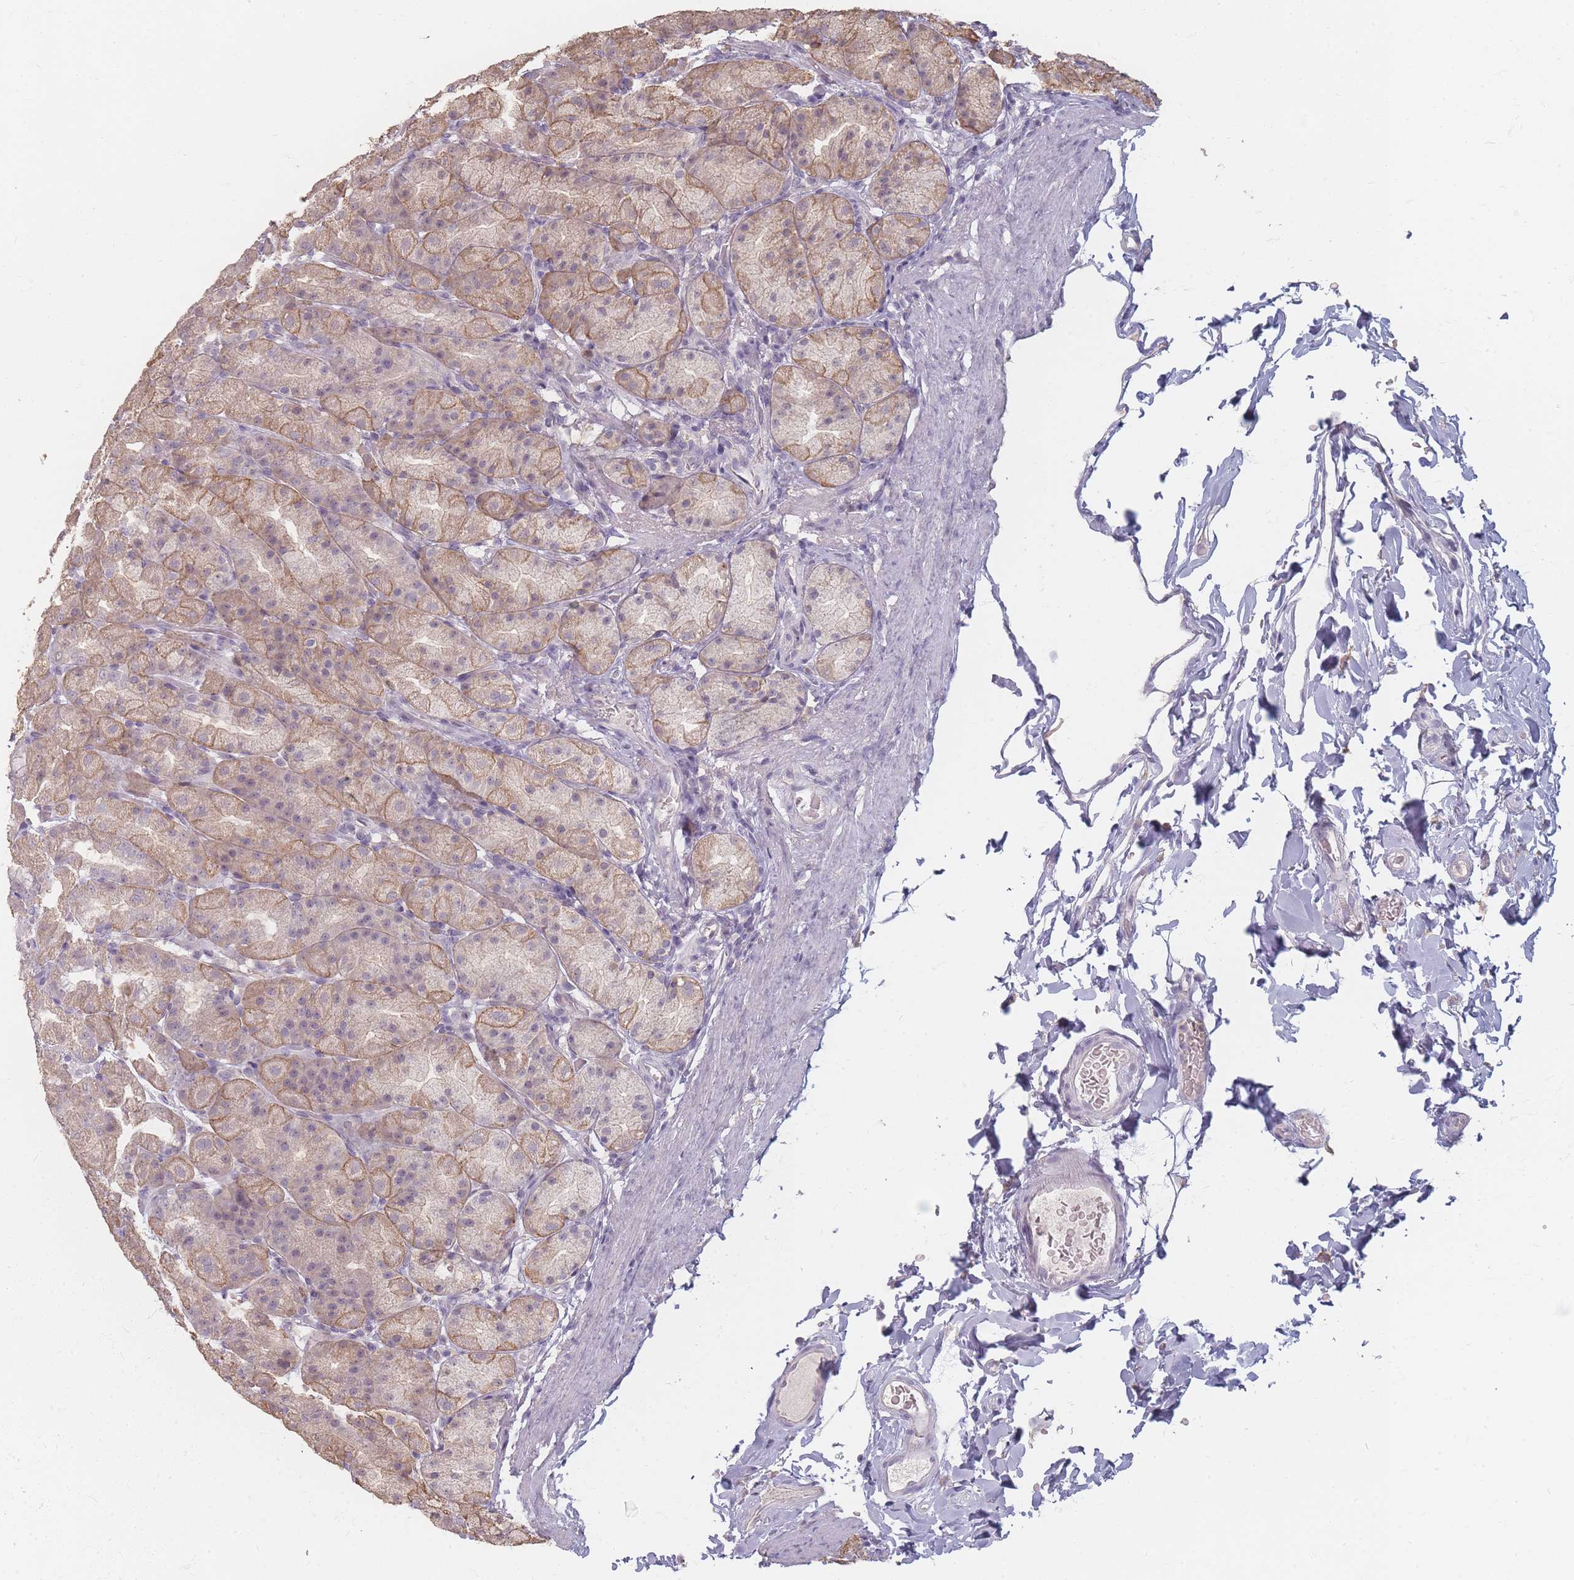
{"staining": {"intensity": "moderate", "quantity": "25%-75%", "location": "cytoplasmic/membranous,nuclear"}, "tissue": "stomach", "cell_type": "Glandular cells", "image_type": "normal", "snomed": [{"axis": "morphology", "description": "Normal tissue, NOS"}, {"axis": "topography", "description": "Stomach, upper"}, {"axis": "topography", "description": "Stomach"}], "caption": "Immunohistochemistry (IHC) staining of unremarkable stomach, which exhibits medium levels of moderate cytoplasmic/membranous,nuclear staining in about 25%-75% of glandular cells indicating moderate cytoplasmic/membranous,nuclear protein expression. The staining was performed using DAB (brown) for protein detection and nuclei were counterstained in hematoxylin (blue).", "gene": "RFTN1", "patient": {"sex": "male", "age": 68}}